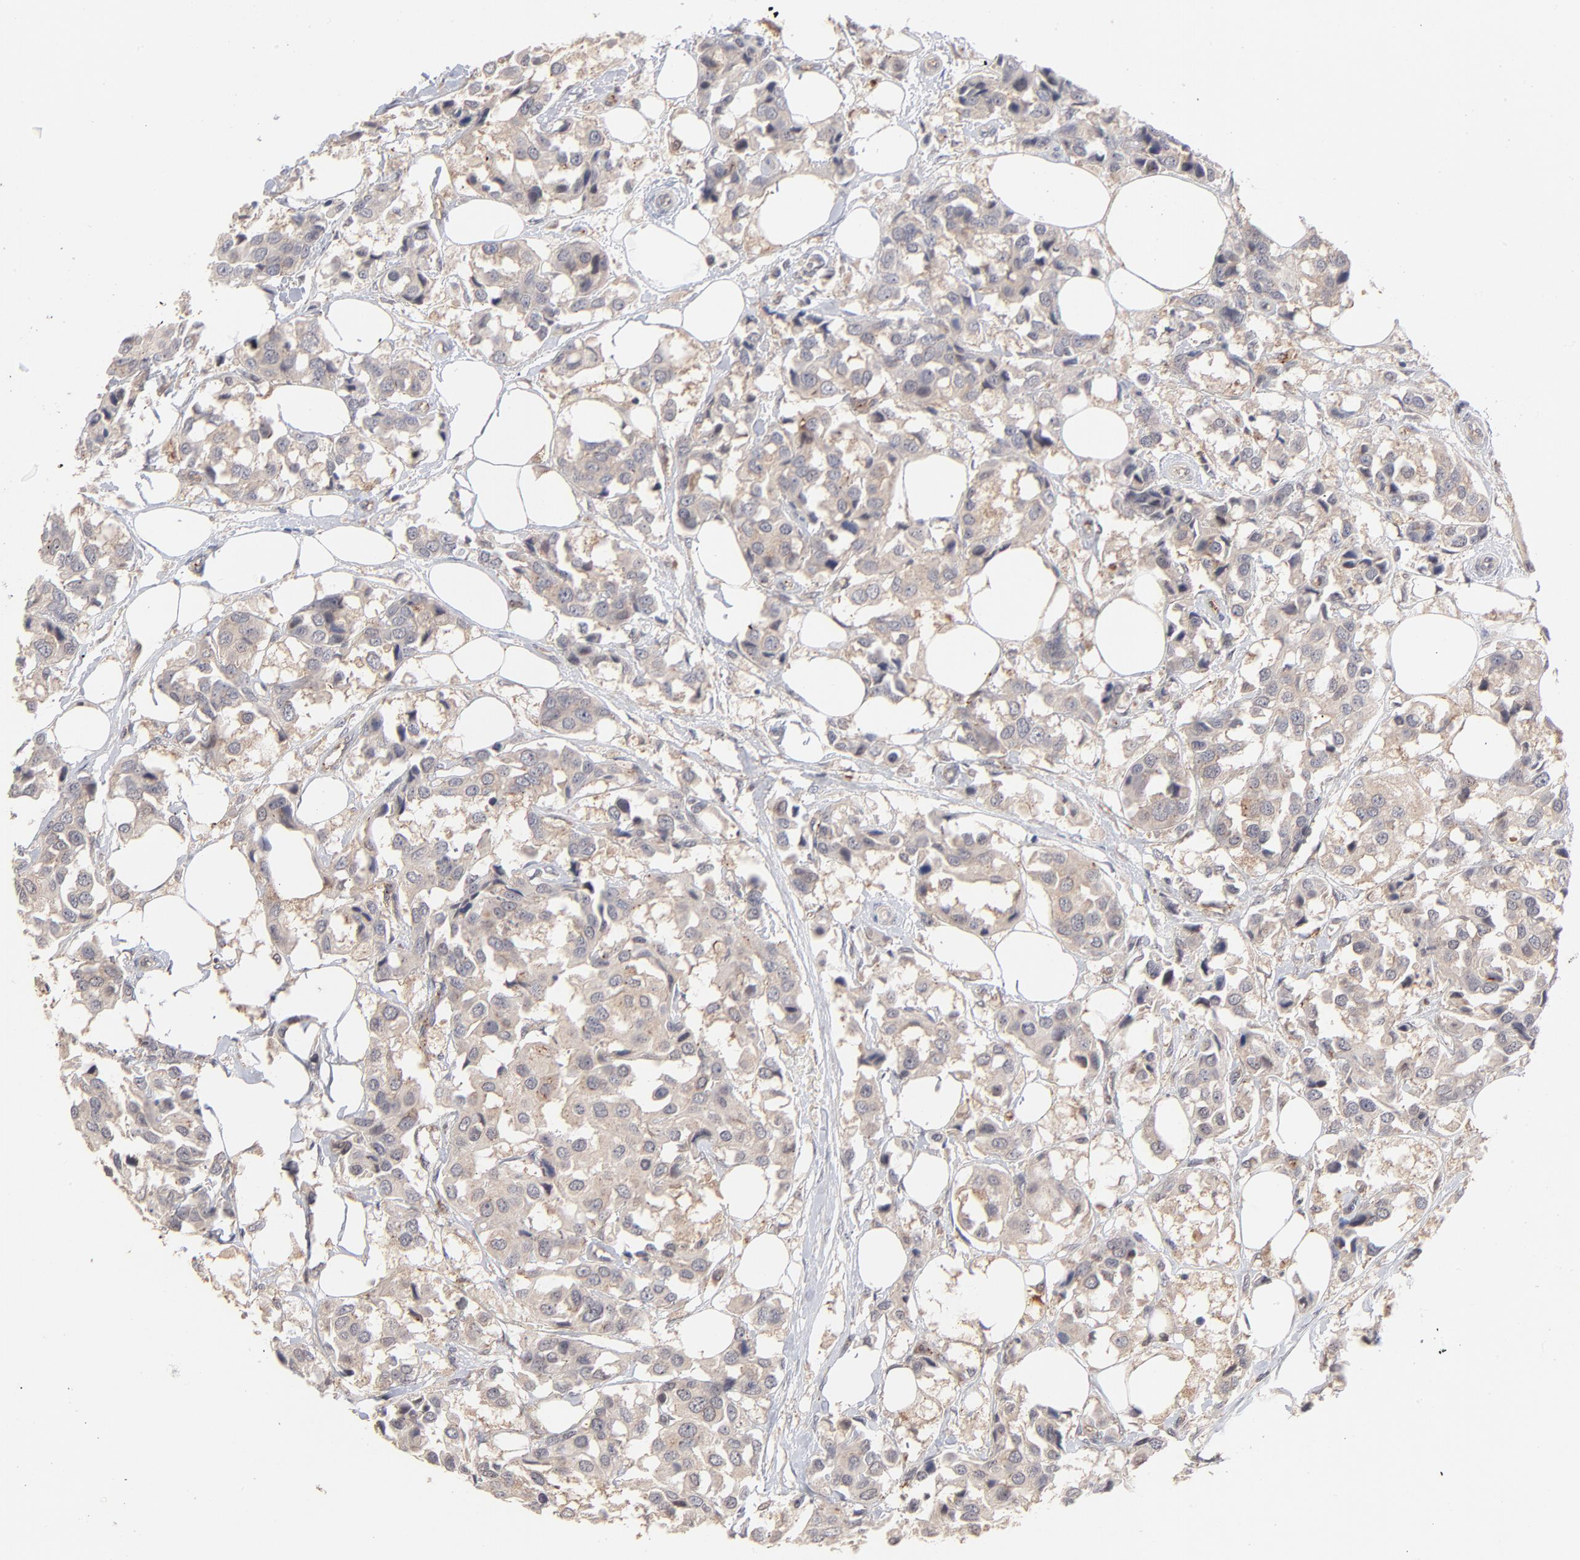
{"staining": {"intensity": "weak", "quantity": ">75%", "location": "cytoplasmic/membranous"}, "tissue": "breast cancer", "cell_type": "Tumor cells", "image_type": "cancer", "snomed": [{"axis": "morphology", "description": "Duct carcinoma"}, {"axis": "topography", "description": "Breast"}], "caption": "Human breast invasive ductal carcinoma stained with a brown dye reveals weak cytoplasmic/membranous positive expression in approximately >75% of tumor cells.", "gene": "IVNS1ABP", "patient": {"sex": "female", "age": 80}}